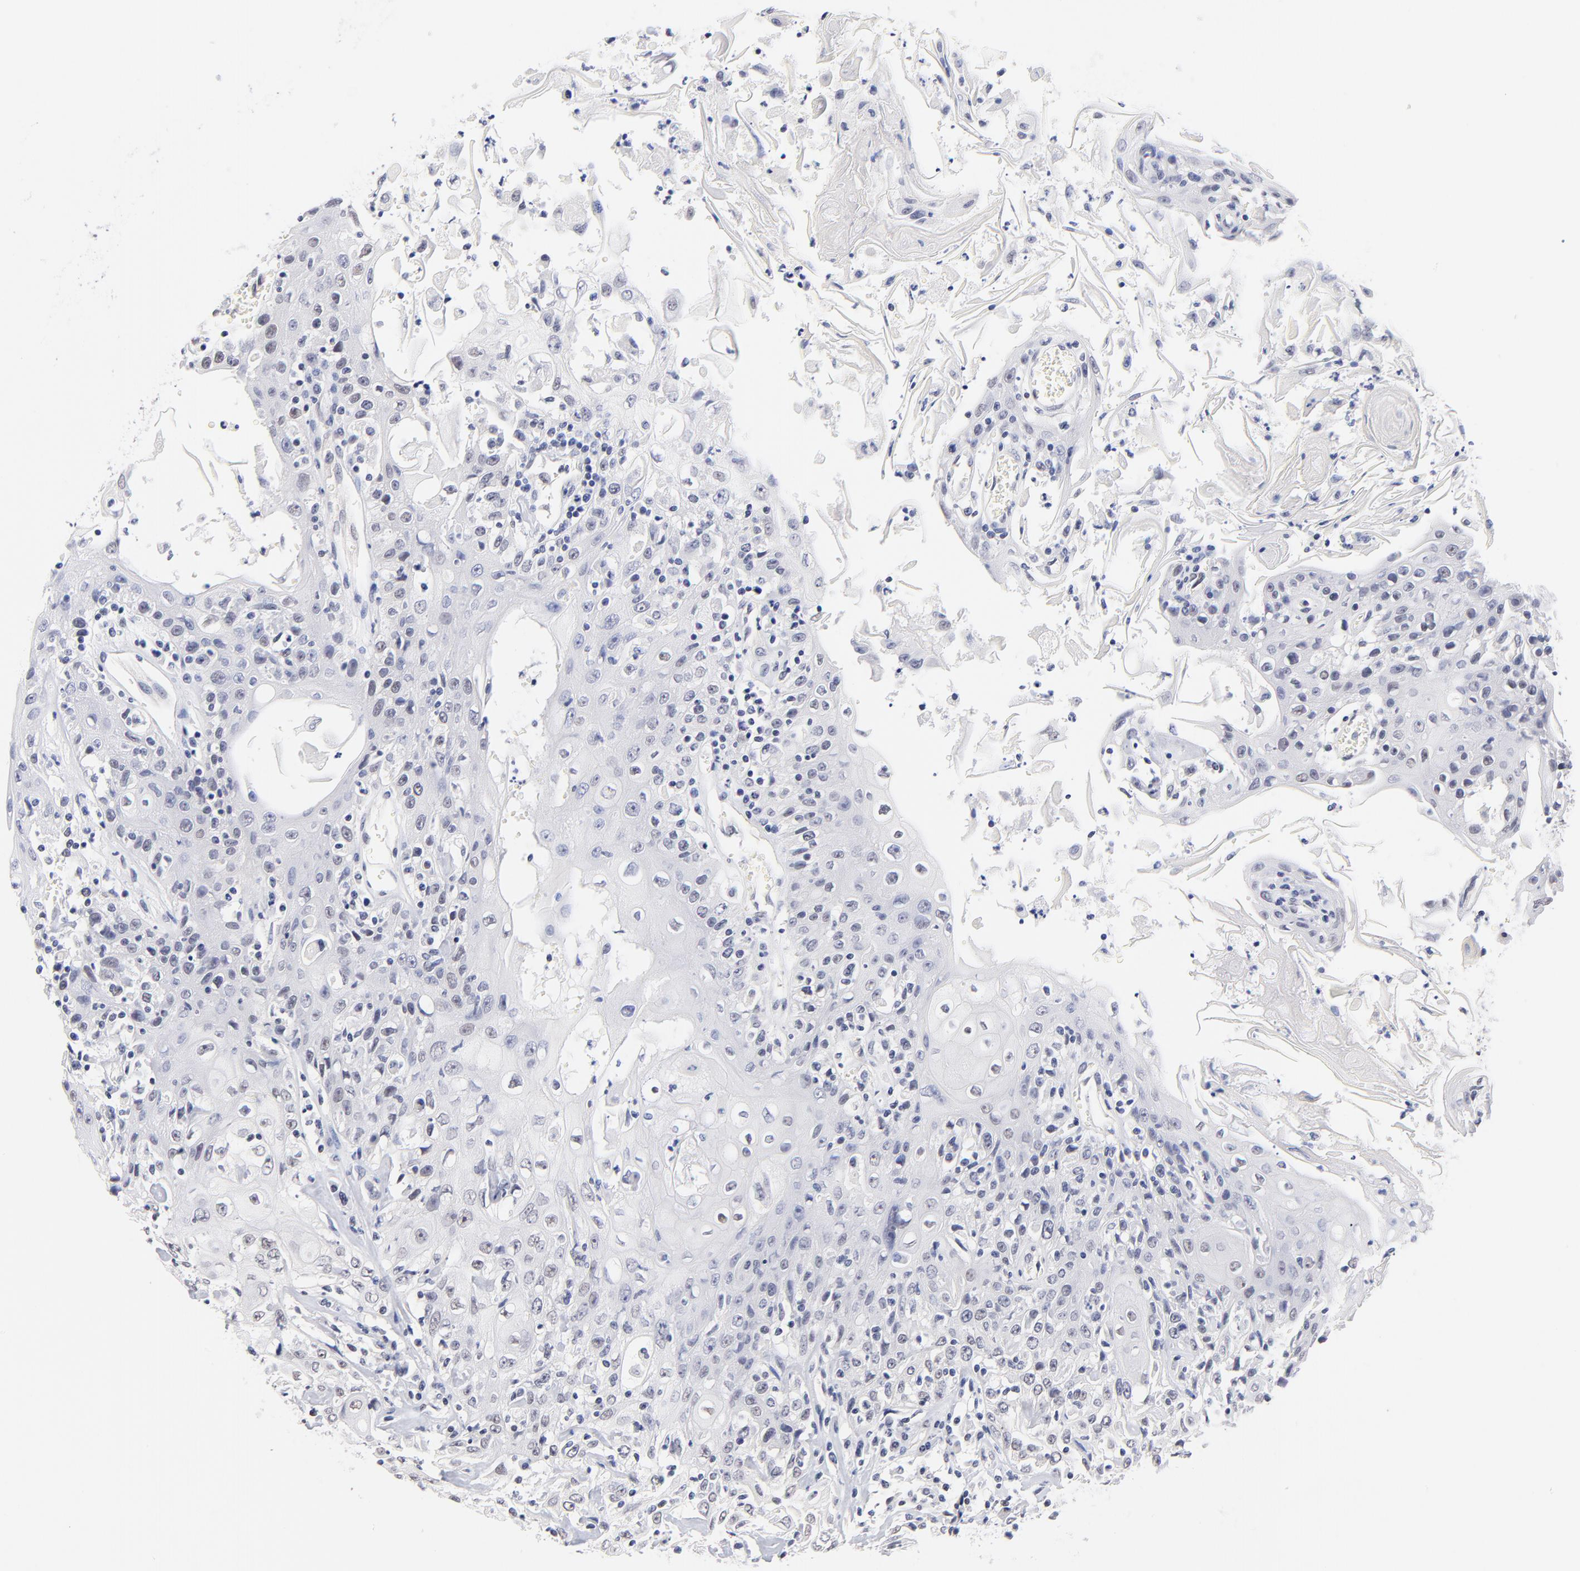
{"staining": {"intensity": "negative", "quantity": "none", "location": "none"}, "tissue": "head and neck cancer", "cell_type": "Tumor cells", "image_type": "cancer", "snomed": [{"axis": "morphology", "description": "Squamous cell carcinoma, NOS"}, {"axis": "topography", "description": "Oral tissue"}, {"axis": "topography", "description": "Head-Neck"}], "caption": "Immunohistochemistry (IHC) photomicrograph of neoplastic tissue: human head and neck cancer stained with DAB (3,3'-diaminobenzidine) displays no significant protein positivity in tumor cells.", "gene": "ZNF74", "patient": {"sex": "female", "age": 76}}